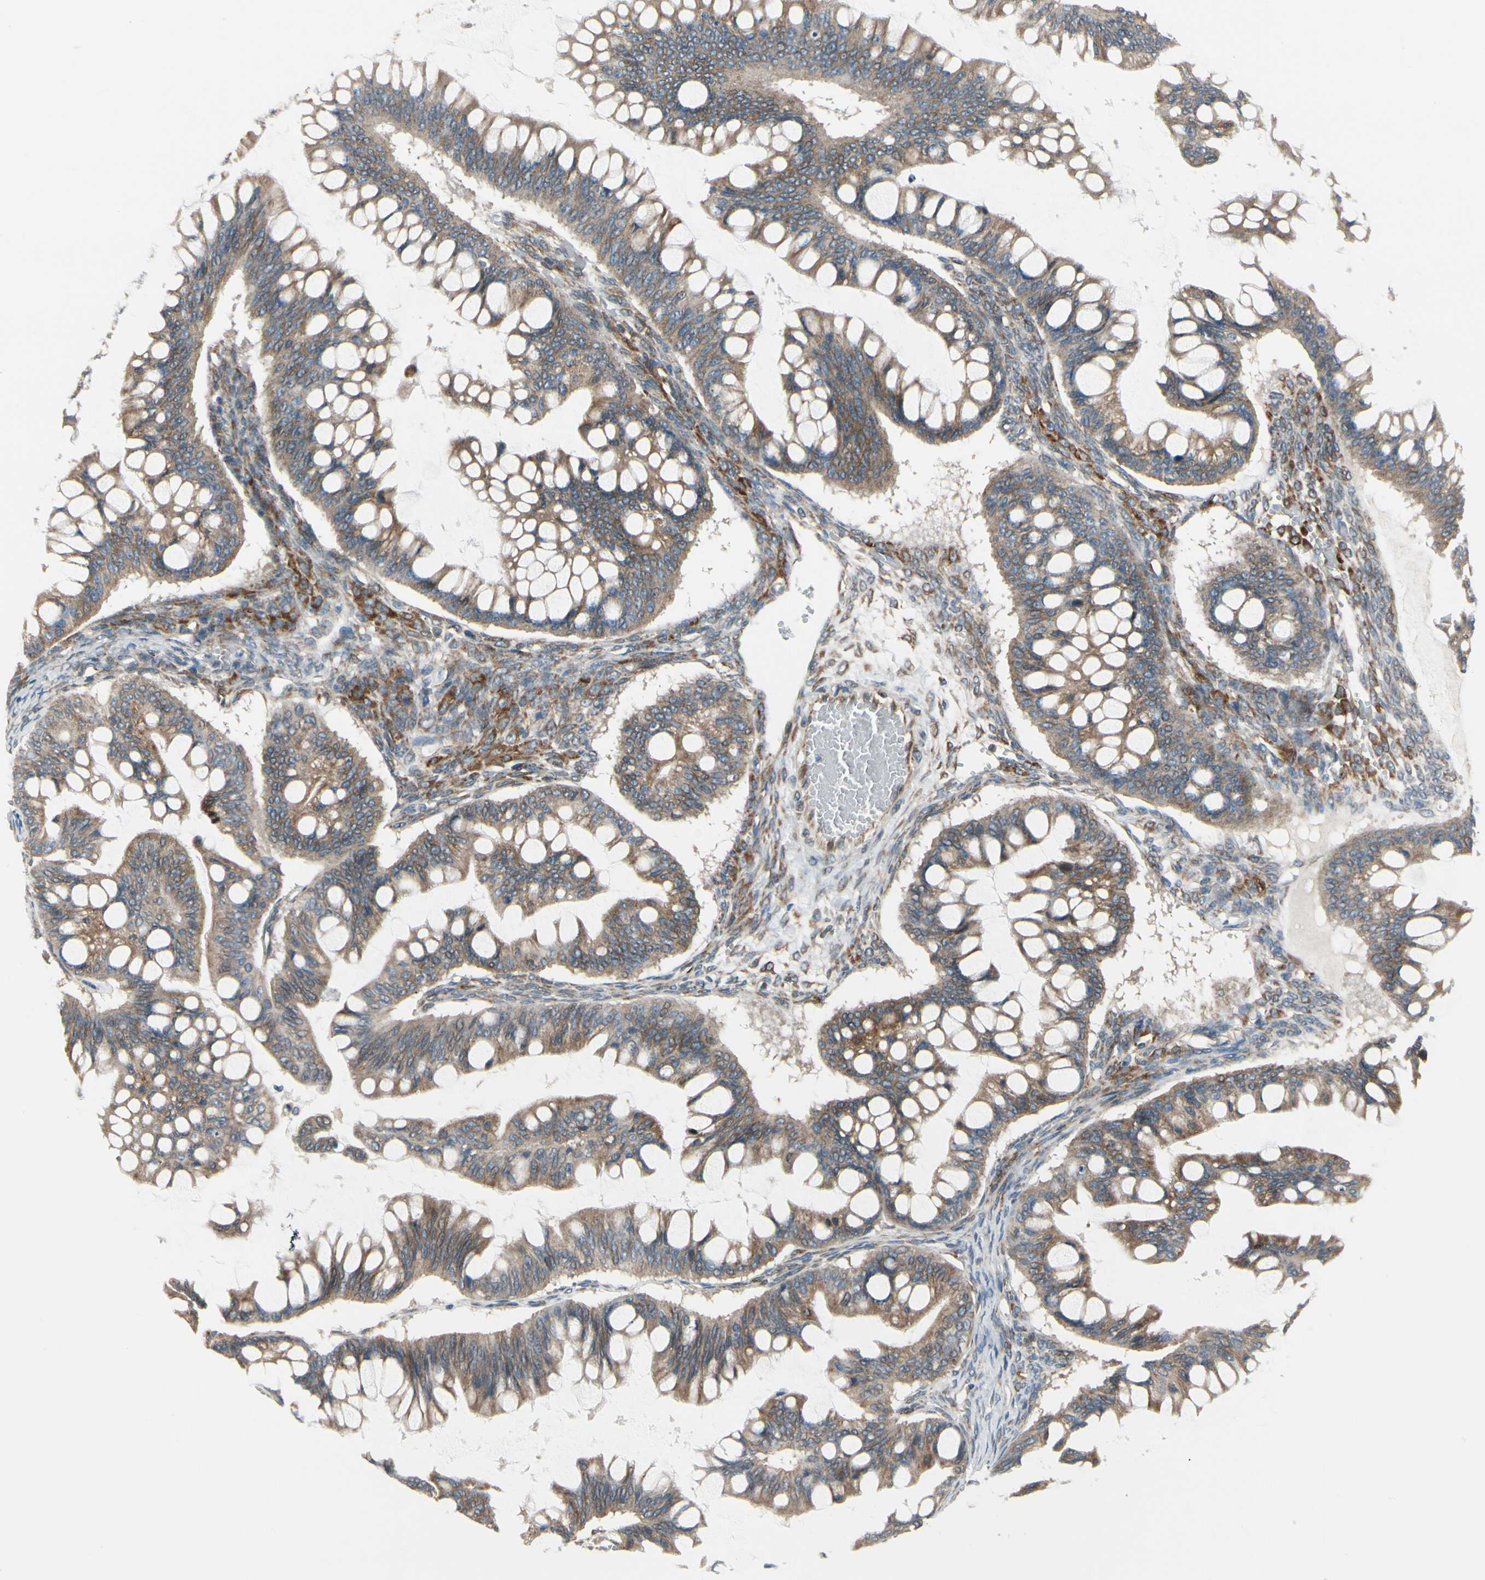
{"staining": {"intensity": "moderate", "quantity": ">75%", "location": "cytoplasmic/membranous"}, "tissue": "ovarian cancer", "cell_type": "Tumor cells", "image_type": "cancer", "snomed": [{"axis": "morphology", "description": "Cystadenocarcinoma, mucinous, NOS"}, {"axis": "topography", "description": "Ovary"}], "caption": "Ovarian cancer stained with a brown dye reveals moderate cytoplasmic/membranous positive staining in approximately >75% of tumor cells.", "gene": "CLCC1", "patient": {"sex": "female", "age": 73}}